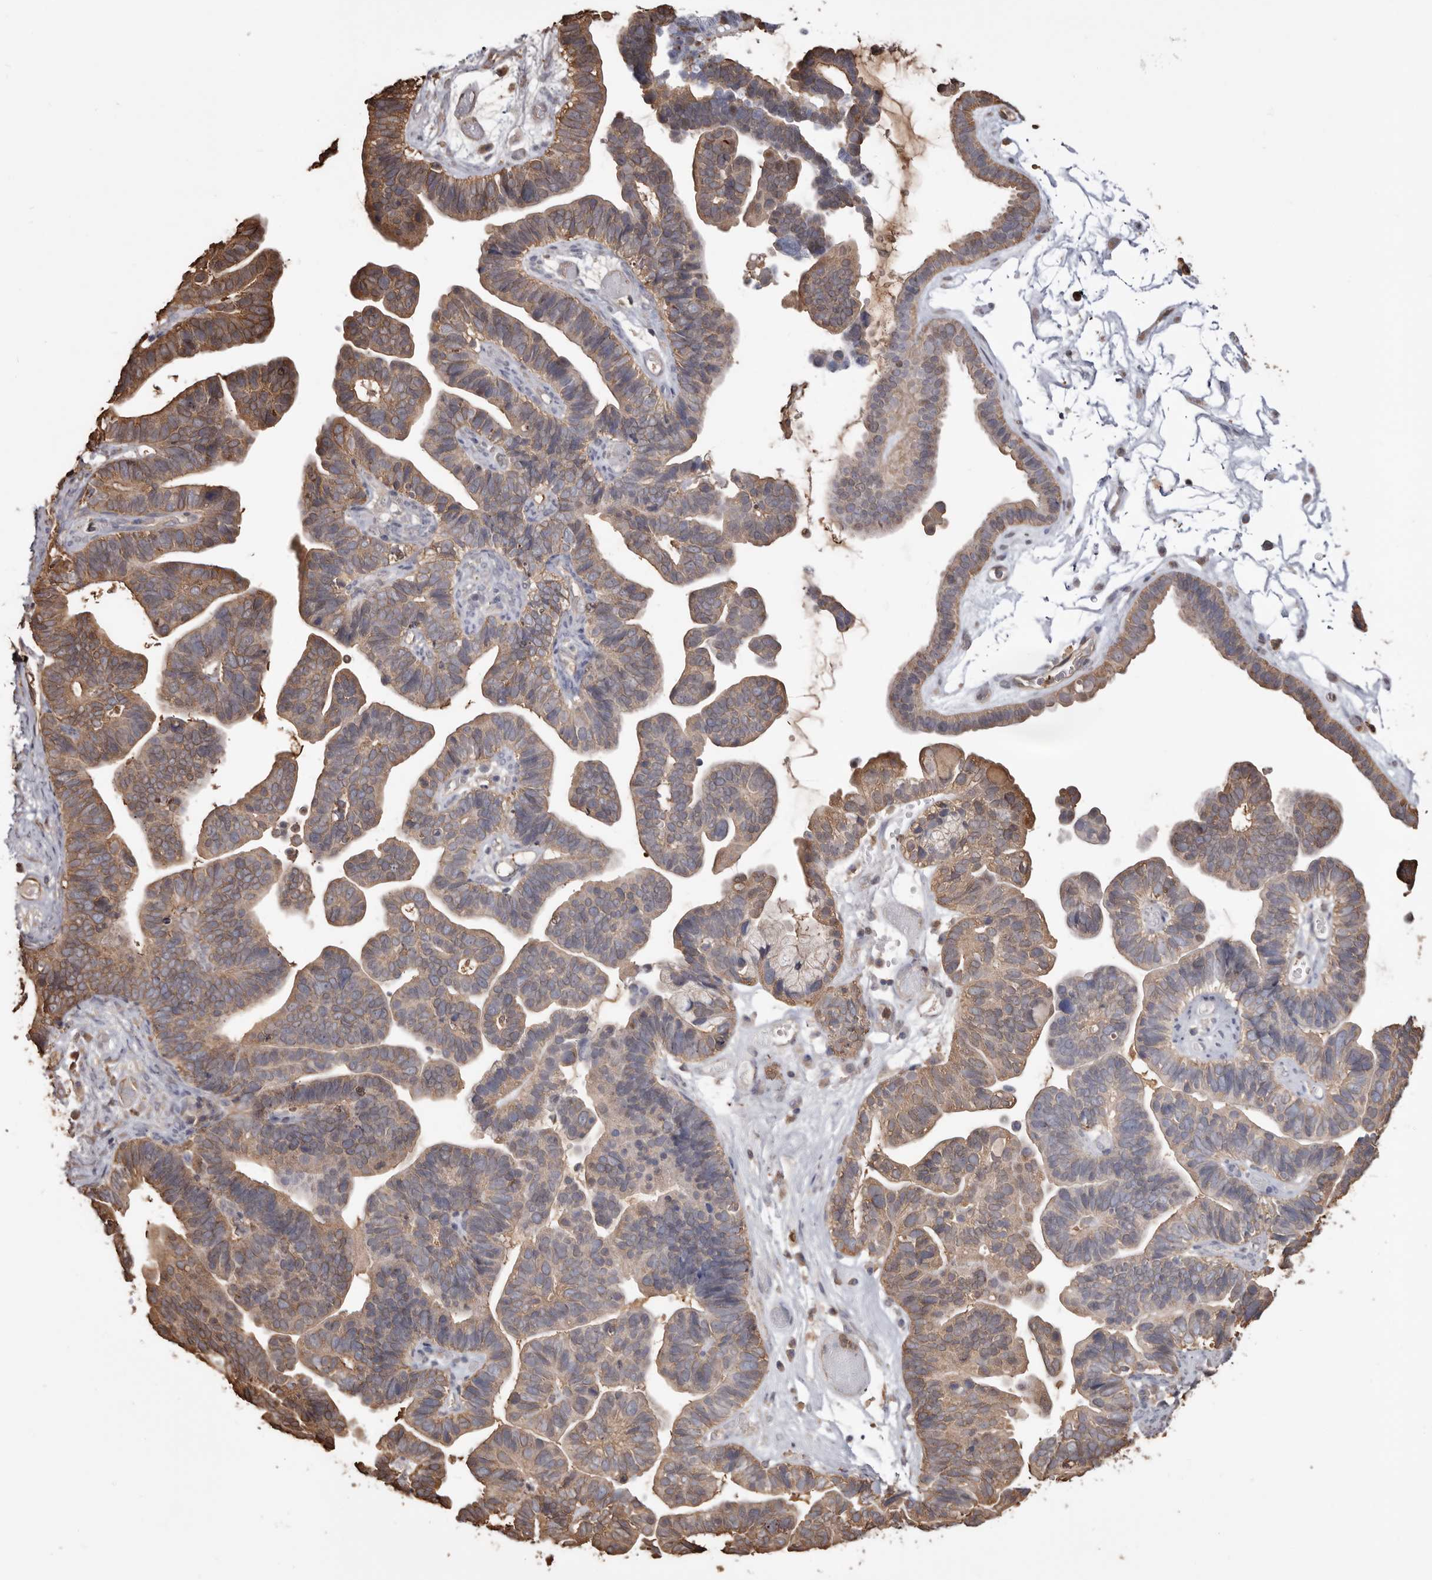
{"staining": {"intensity": "moderate", "quantity": "25%-75%", "location": "cytoplasmic/membranous"}, "tissue": "ovarian cancer", "cell_type": "Tumor cells", "image_type": "cancer", "snomed": [{"axis": "morphology", "description": "Cystadenocarcinoma, serous, NOS"}, {"axis": "topography", "description": "Ovary"}], "caption": "Moderate cytoplasmic/membranous protein expression is appreciated in approximately 25%-75% of tumor cells in ovarian cancer (serous cystadenocarcinoma). (brown staining indicates protein expression, while blue staining denotes nuclei).", "gene": "PKM", "patient": {"sex": "female", "age": 56}}